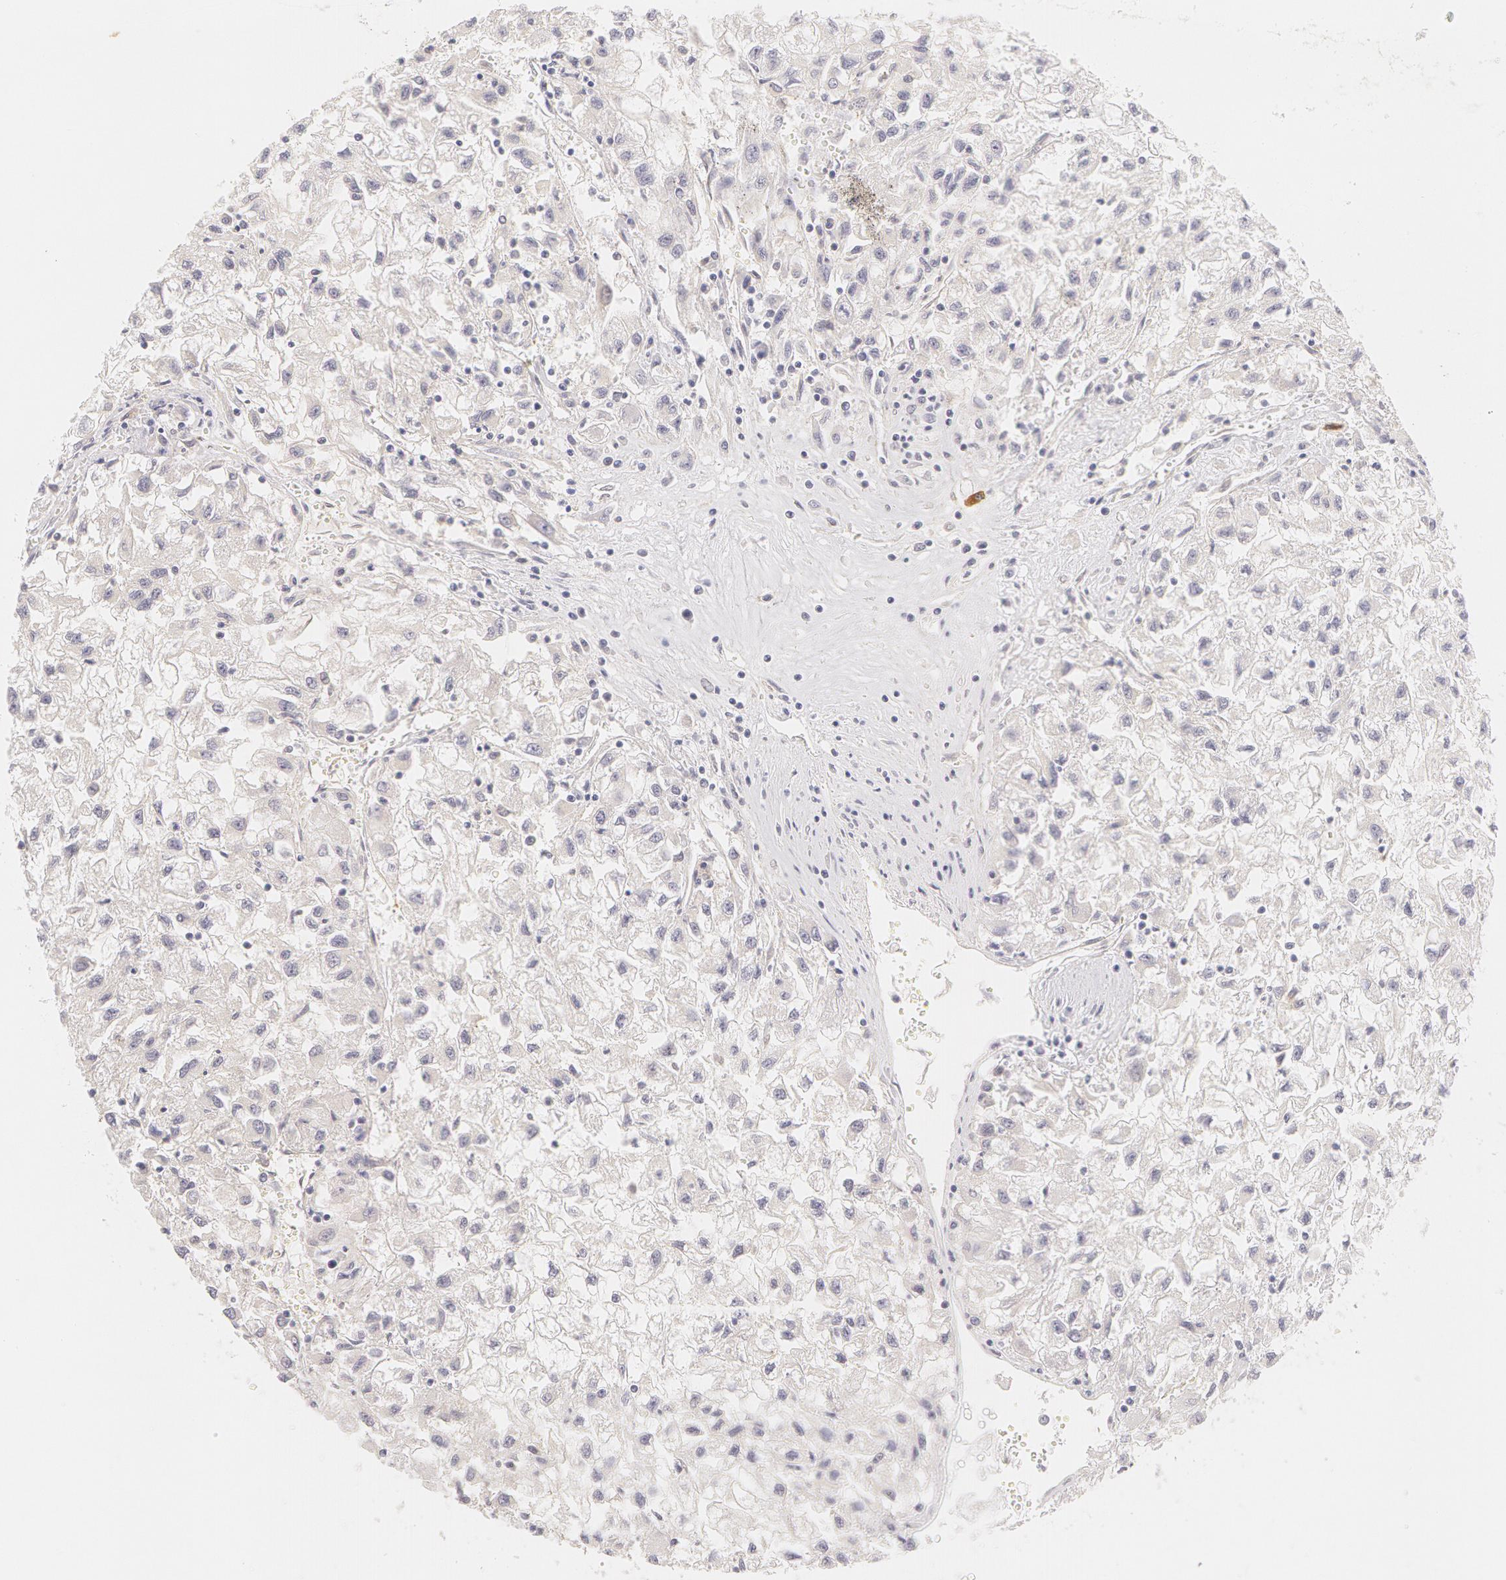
{"staining": {"intensity": "negative", "quantity": "none", "location": "none"}, "tissue": "renal cancer", "cell_type": "Tumor cells", "image_type": "cancer", "snomed": [{"axis": "morphology", "description": "Adenocarcinoma, NOS"}, {"axis": "topography", "description": "Kidney"}], "caption": "A high-resolution image shows immunohistochemistry staining of renal cancer, which reveals no significant expression in tumor cells. (DAB (3,3'-diaminobenzidine) IHC visualized using brightfield microscopy, high magnification).", "gene": "ZNF597", "patient": {"sex": "male", "age": 59}}